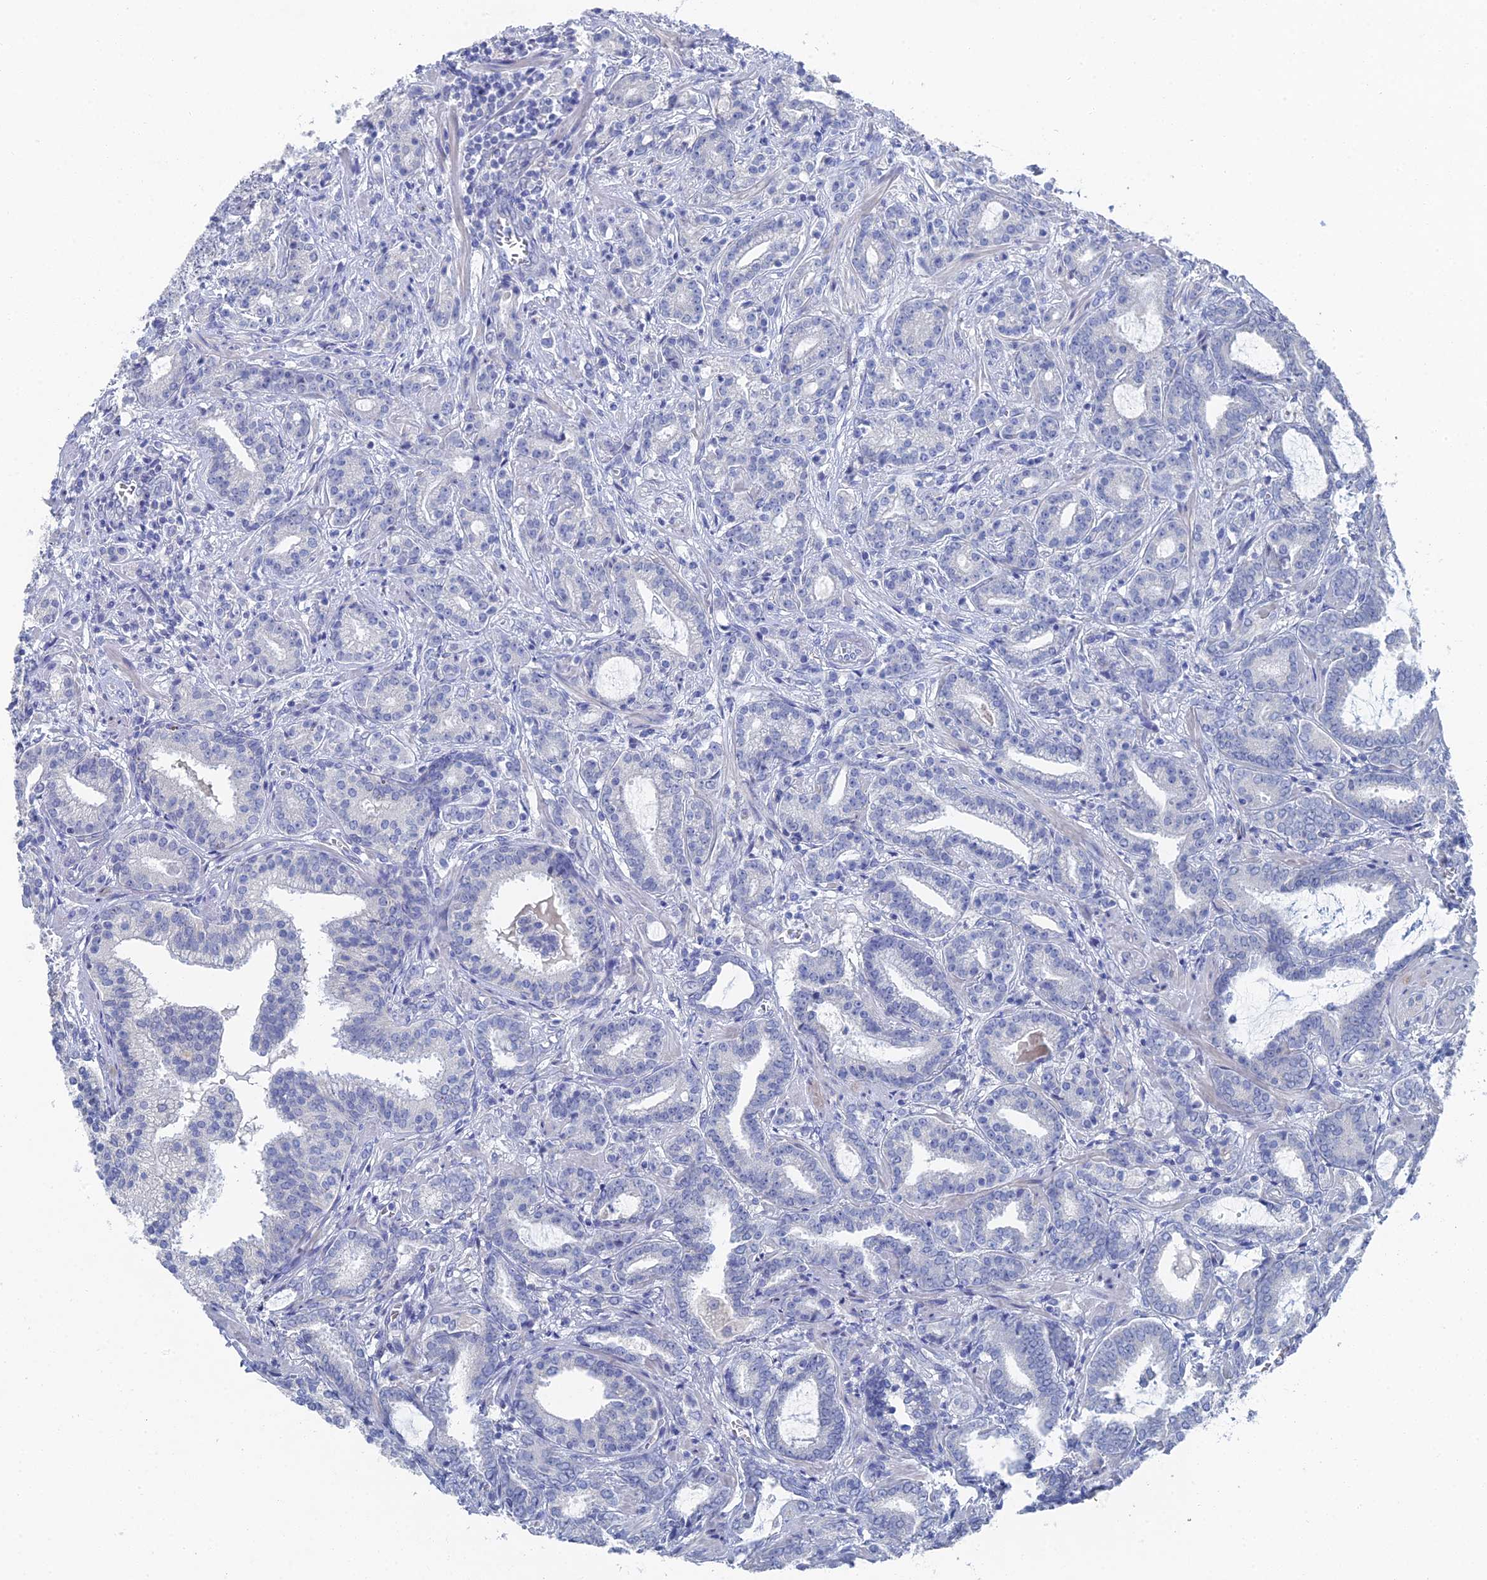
{"staining": {"intensity": "negative", "quantity": "none", "location": "none"}, "tissue": "prostate cancer", "cell_type": "Tumor cells", "image_type": "cancer", "snomed": [{"axis": "morphology", "description": "Adenocarcinoma, High grade"}, {"axis": "topography", "description": "Prostate and seminal vesicle, NOS"}], "caption": "The immunohistochemistry photomicrograph has no significant staining in tumor cells of prostate cancer (adenocarcinoma (high-grade)) tissue.", "gene": "GFAP", "patient": {"sex": "male", "age": 67}}